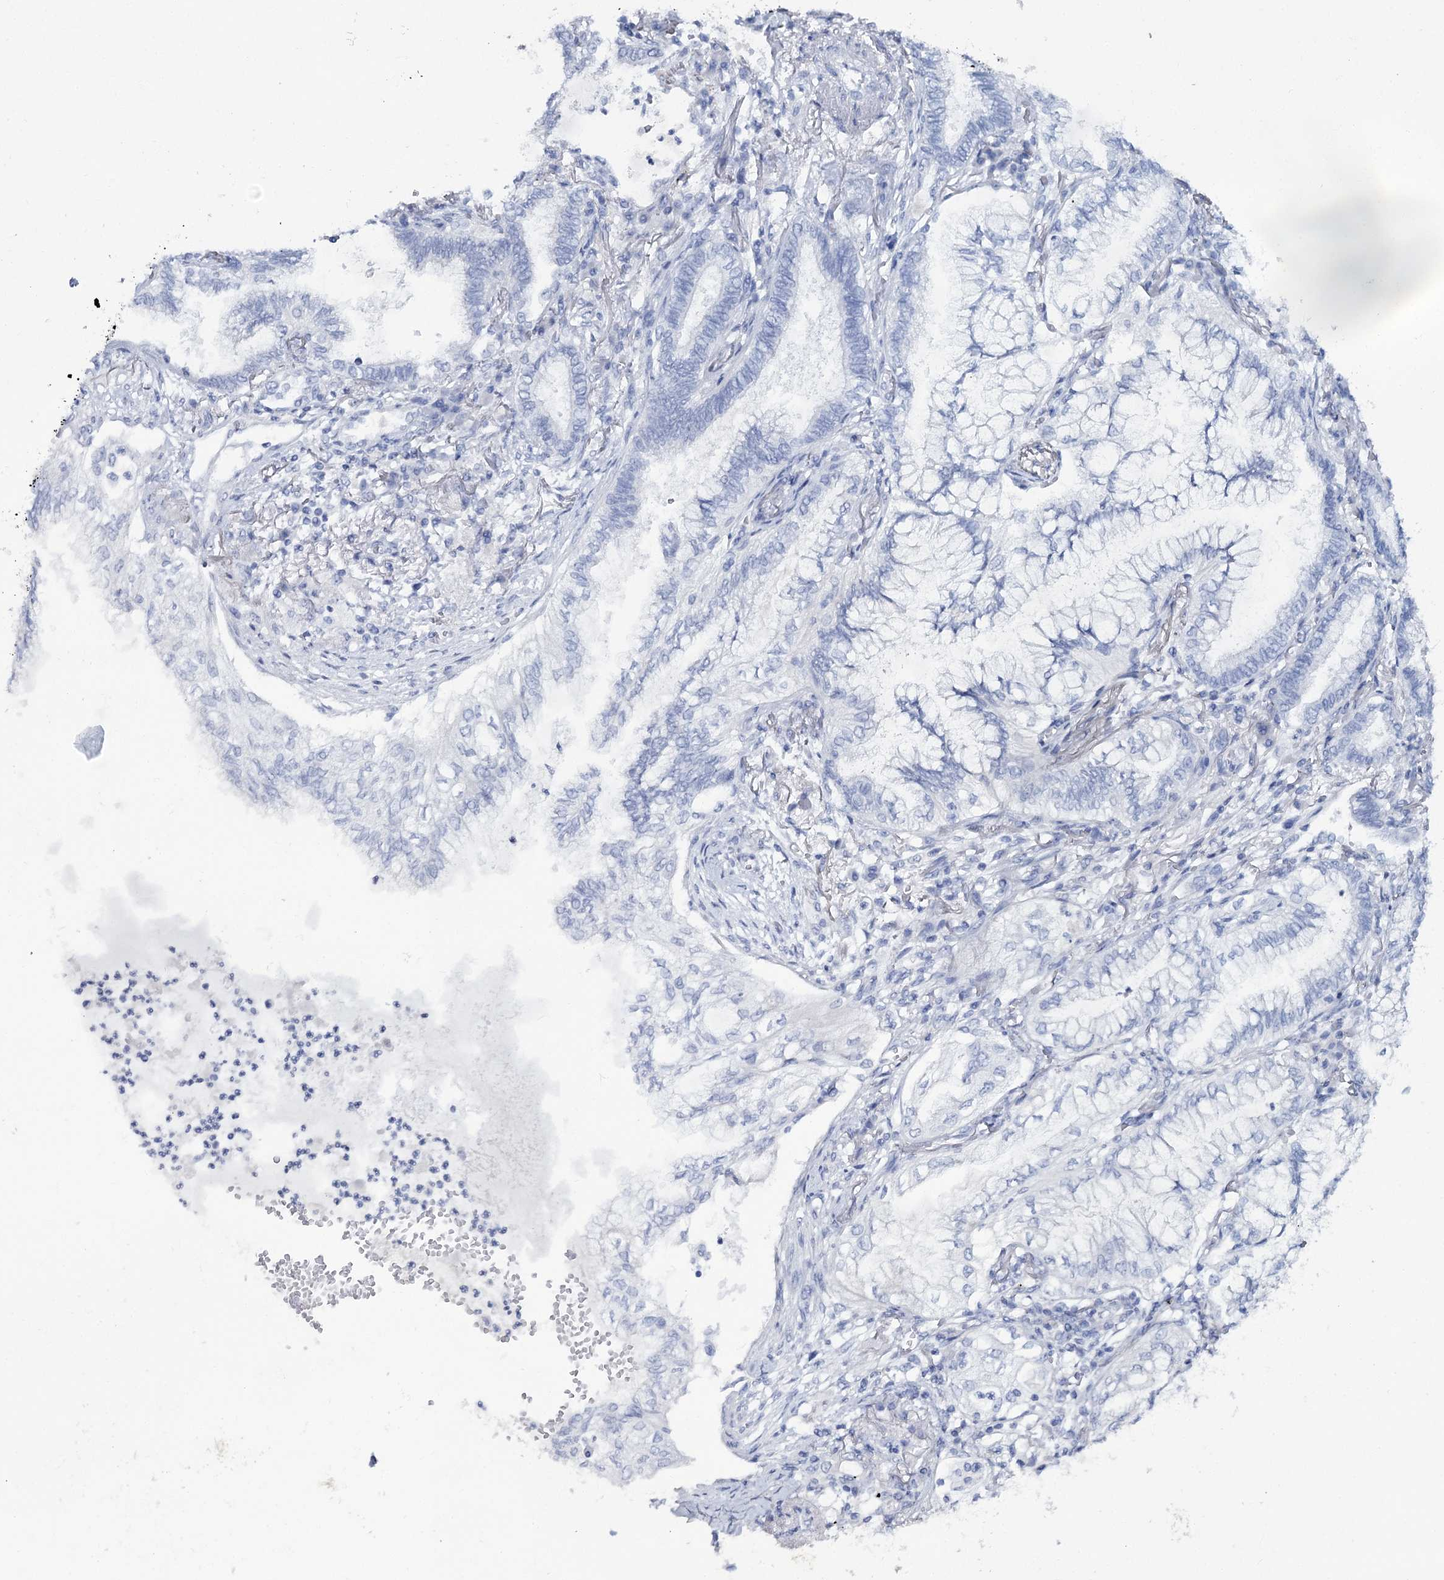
{"staining": {"intensity": "negative", "quantity": "none", "location": "none"}, "tissue": "lung cancer", "cell_type": "Tumor cells", "image_type": "cancer", "snomed": [{"axis": "morphology", "description": "Adenocarcinoma, NOS"}, {"axis": "topography", "description": "Lung"}], "caption": "Adenocarcinoma (lung) was stained to show a protein in brown. There is no significant positivity in tumor cells.", "gene": "RNF186", "patient": {"sex": "female", "age": 70}}